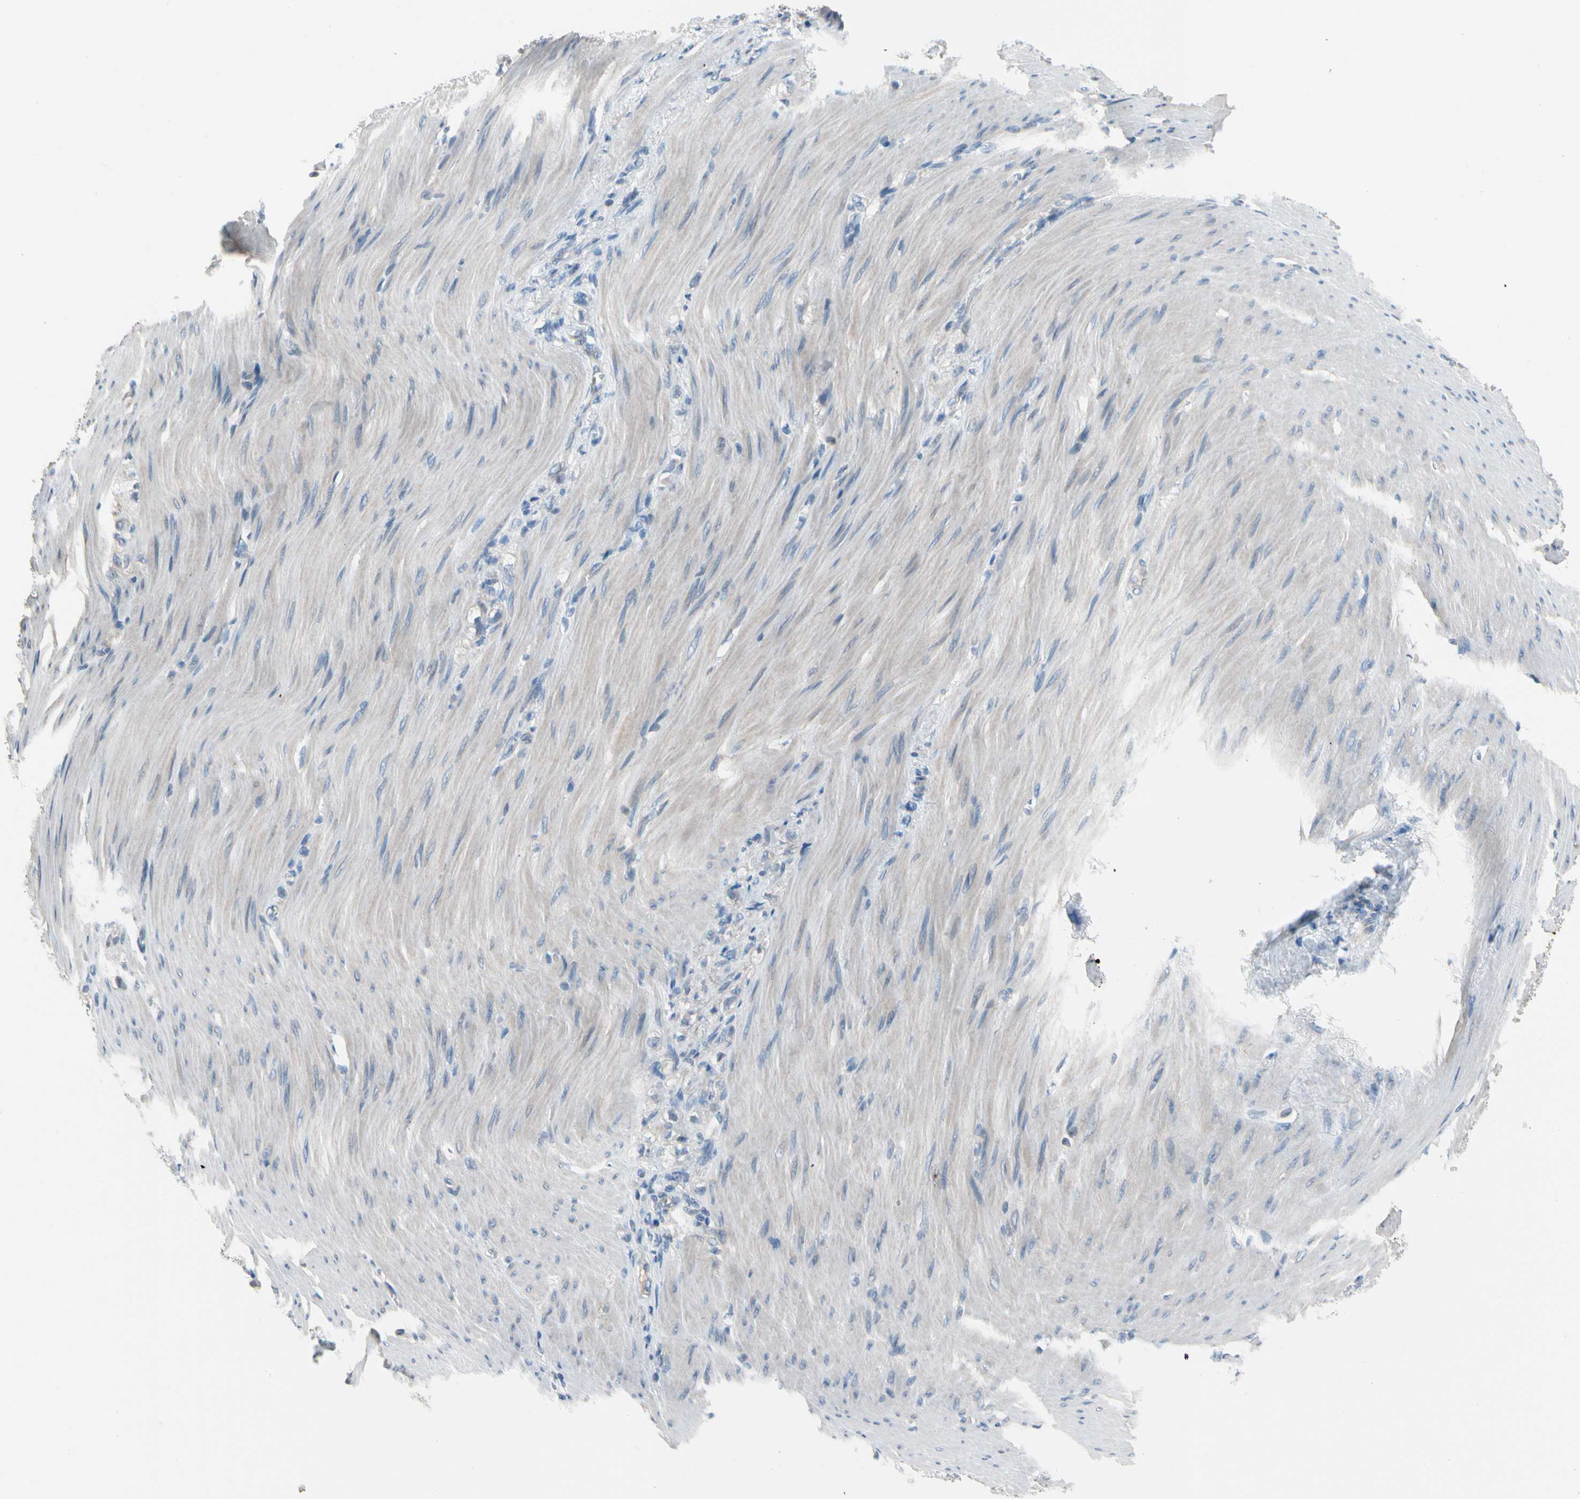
{"staining": {"intensity": "negative", "quantity": "none", "location": "none"}, "tissue": "stomach cancer", "cell_type": "Tumor cells", "image_type": "cancer", "snomed": [{"axis": "morphology", "description": "Adenocarcinoma, NOS"}, {"axis": "topography", "description": "Stomach"}], "caption": "Human adenocarcinoma (stomach) stained for a protein using IHC shows no positivity in tumor cells.", "gene": "STK40", "patient": {"sex": "male", "age": 82}}